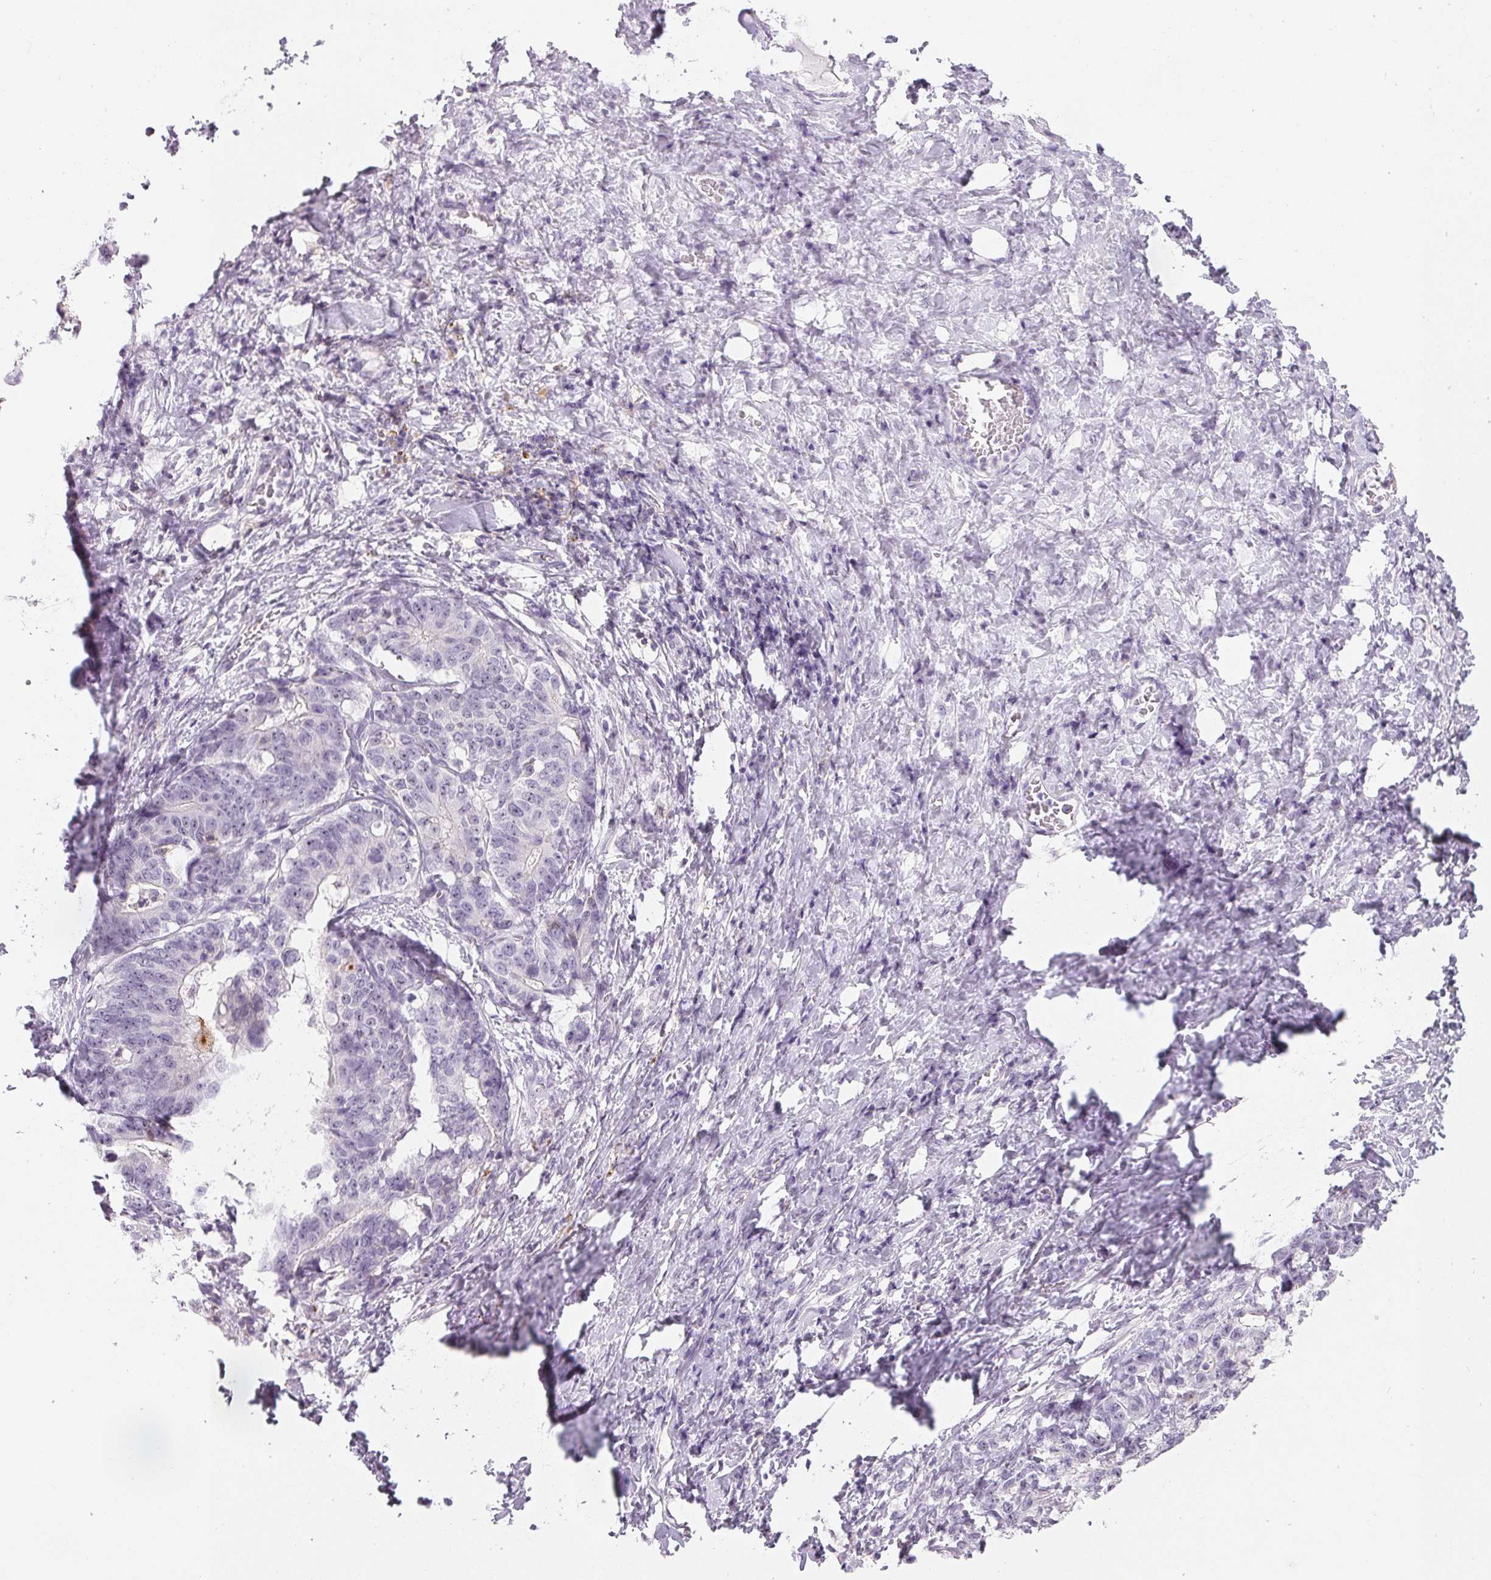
{"staining": {"intensity": "negative", "quantity": "none", "location": "none"}, "tissue": "stomach cancer", "cell_type": "Tumor cells", "image_type": "cancer", "snomed": [{"axis": "morphology", "description": "Normal tissue, NOS"}, {"axis": "morphology", "description": "Adenocarcinoma, NOS"}, {"axis": "topography", "description": "Stomach"}], "caption": "Tumor cells show no significant staining in stomach cancer (adenocarcinoma).", "gene": "CD69", "patient": {"sex": "female", "age": 64}}